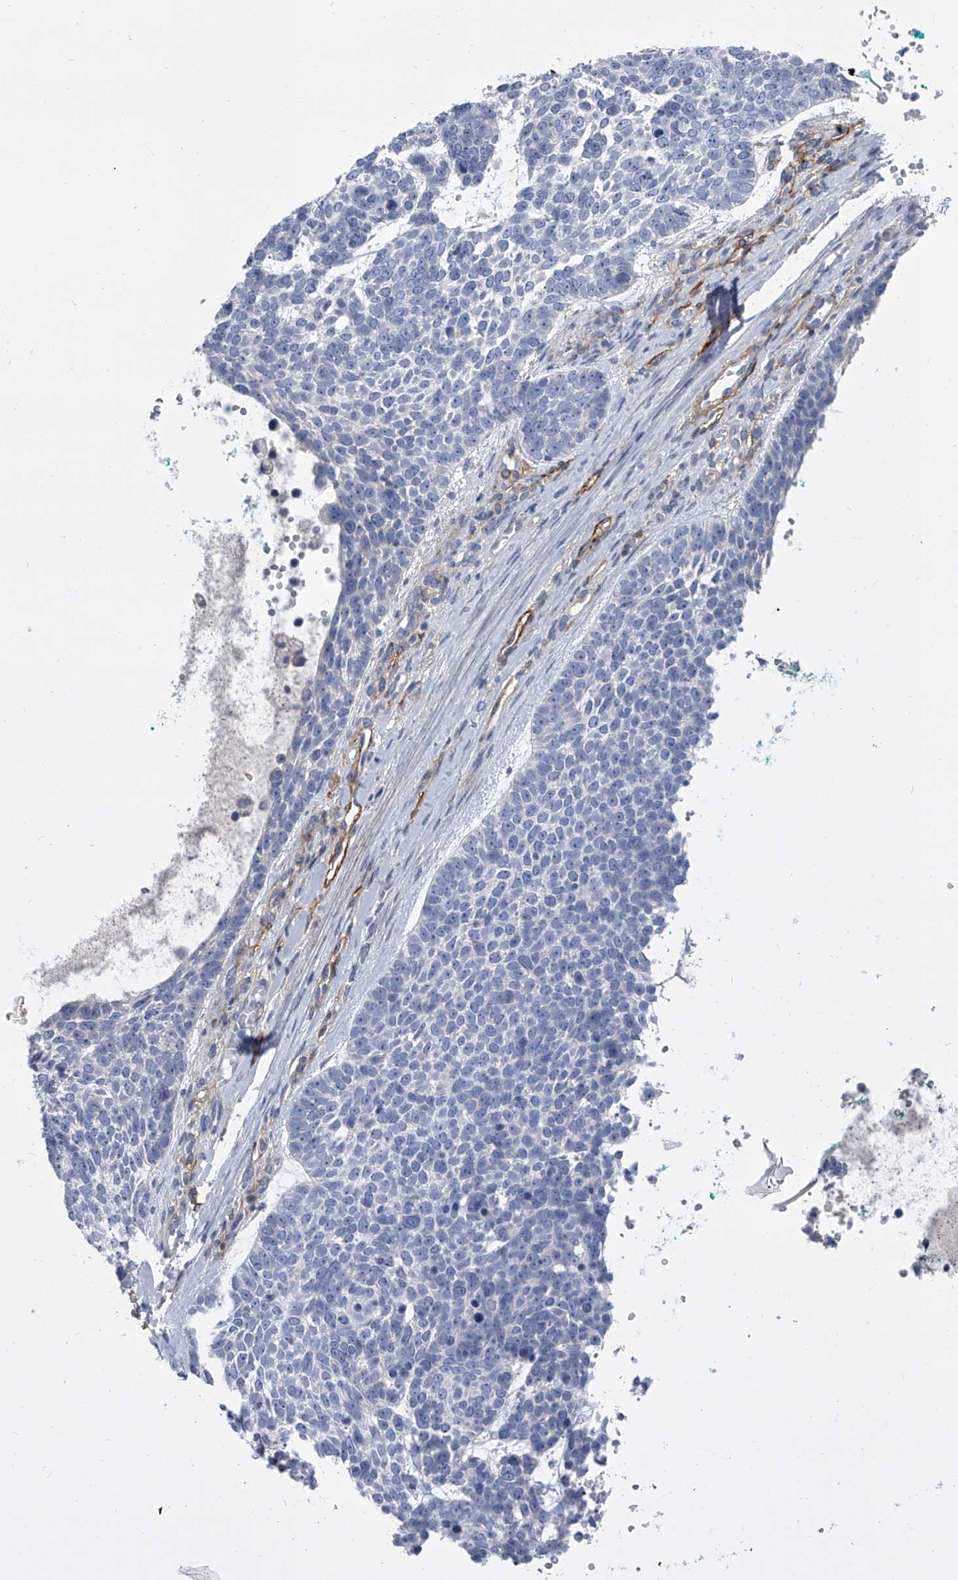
{"staining": {"intensity": "negative", "quantity": "none", "location": "none"}, "tissue": "skin cancer", "cell_type": "Tumor cells", "image_type": "cancer", "snomed": [{"axis": "morphology", "description": "Basal cell carcinoma"}, {"axis": "topography", "description": "Skin"}], "caption": "High magnification brightfield microscopy of basal cell carcinoma (skin) stained with DAB (3,3'-diaminobenzidine) (brown) and counterstained with hematoxylin (blue): tumor cells show no significant expression.", "gene": "ALG14", "patient": {"sex": "female", "age": 81}}